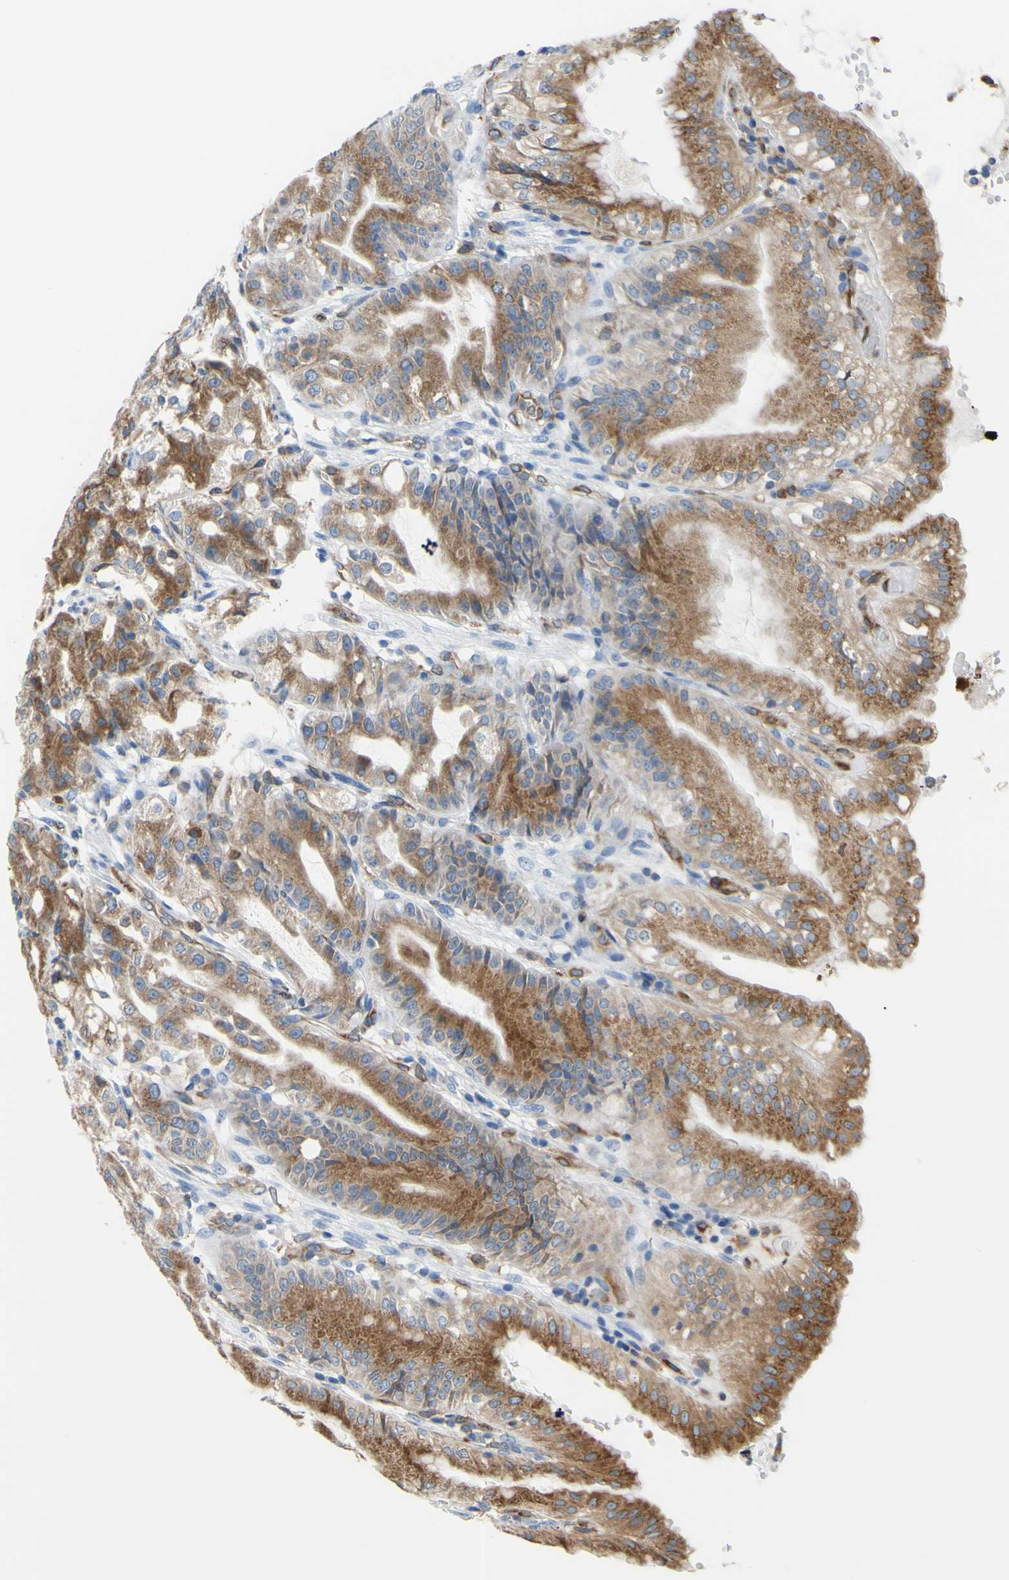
{"staining": {"intensity": "moderate", "quantity": ">75%", "location": "cytoplasmic/membranous"}, "tissue": "stomach", "cell_type": "Glandular cells", "image_type": "normal", "snomed": [{"axis": "morphology", "description": "Normal tissue, NOS"}, {"axis": "topography", "description": "Stomach, lower"}], "caption": "Immunohistochemistry (IHC) (DAB (3,3'-diaminobenzidine)) staining of benign stomach exhibits moderate cytoplasmic/membranous protein positivity in approximately >75% of glandular cells.", "gene": "MGST2", "patient": {"sex": "male", "age": 71}}